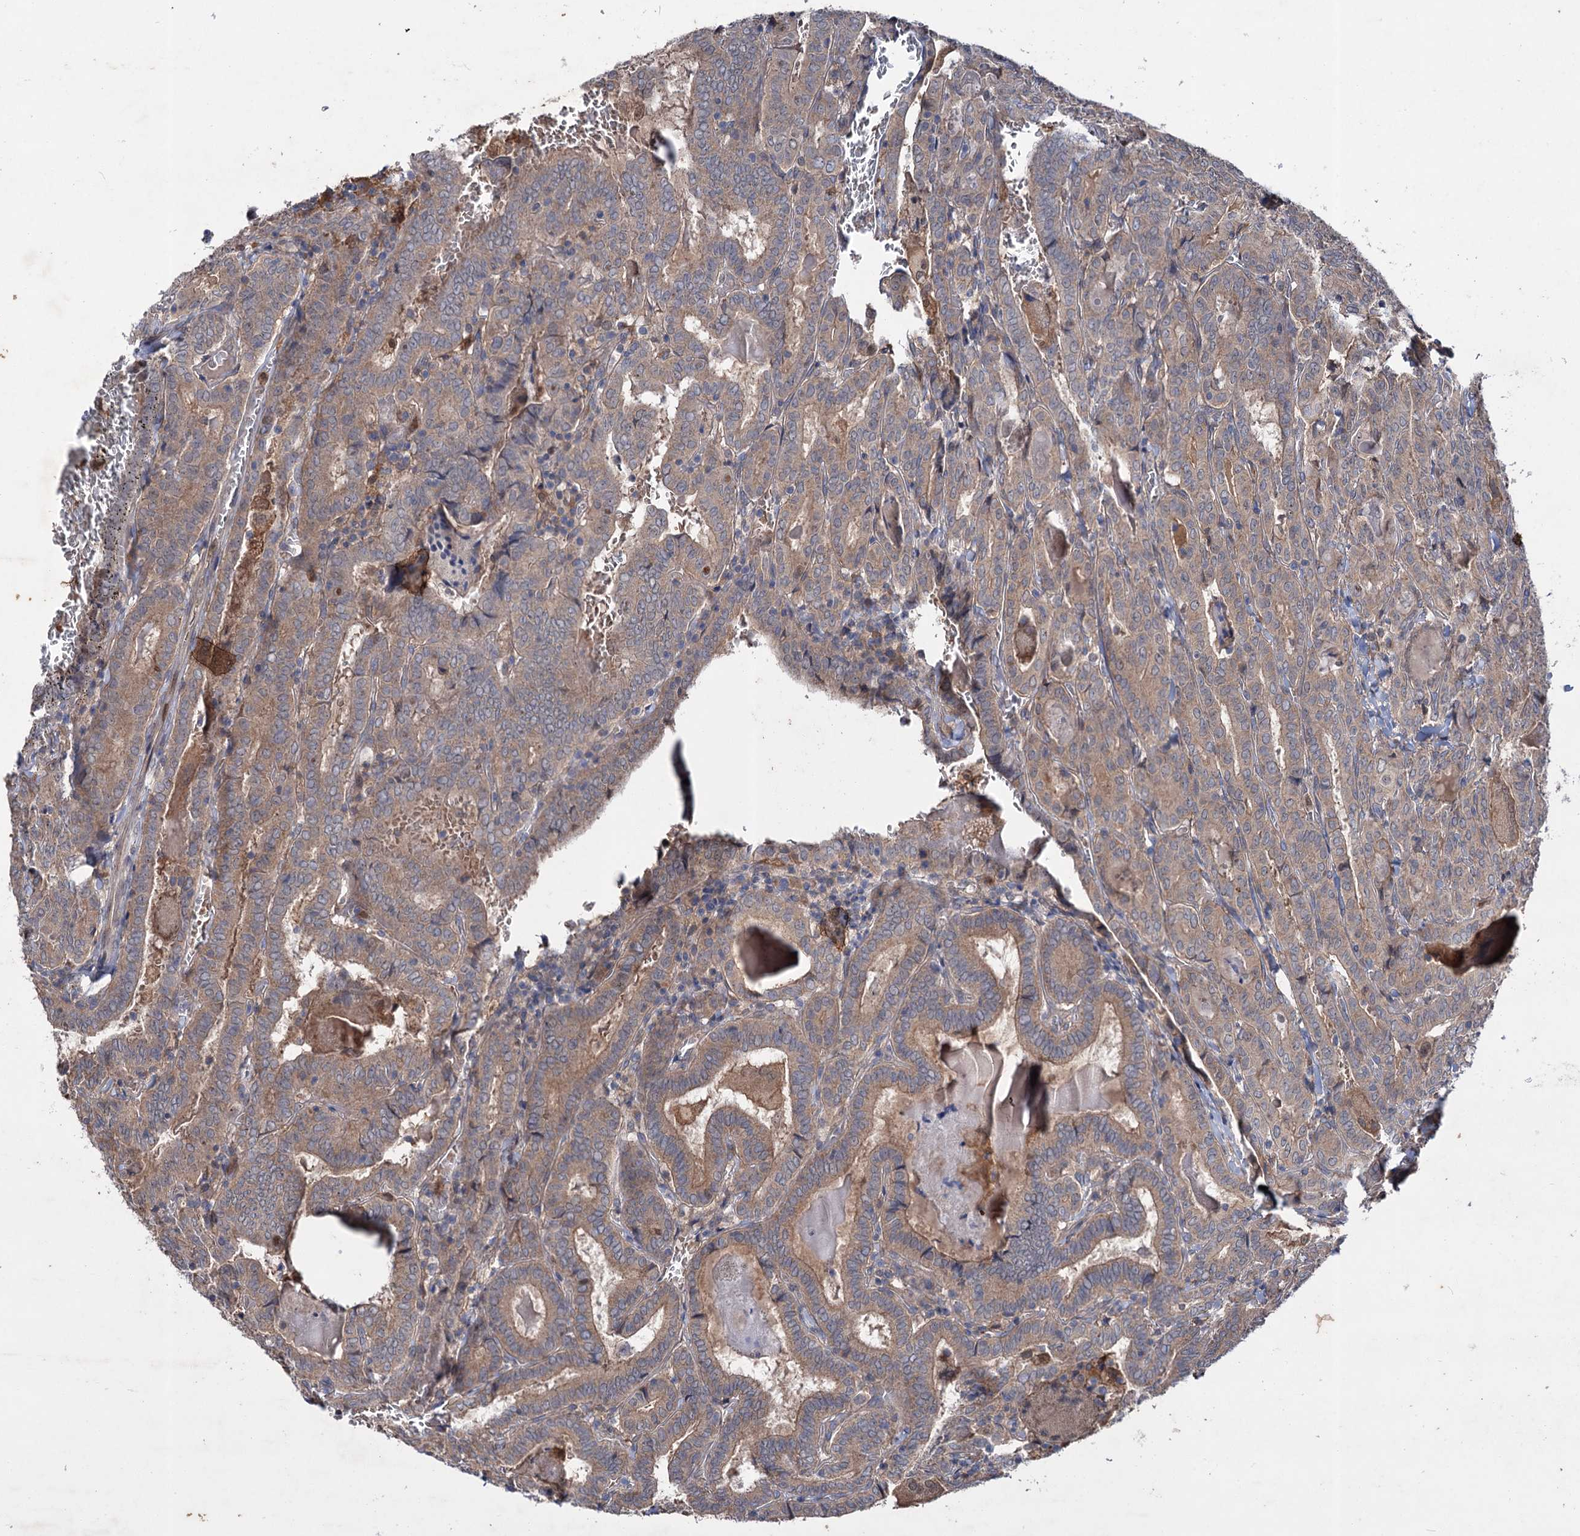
{"staining": {"intensity": "weak", "quantity": ">75%", "location": "cytoplasmic/membranous"}, "tissue": "thyroid cancer", "cell_type": "Tumor cells", "image_type": "cancer", "snomed": [{"axis": "morphology", "description": "Papillary adenocarcinoma, NOS"}, {"axis": "topography", "description": "Thyroid gland"}], "caption": "This micrograph reveals thyroid cancer stained with immunohistochemistry (IHC) to label a protein in brown. The cytoplasmic/membranous of tumor cells show weak positivity for the protein. Nuclei are counter-stained blue.", "gene": "PTPN3", "patient": {"sex": "female", "age": 72}}